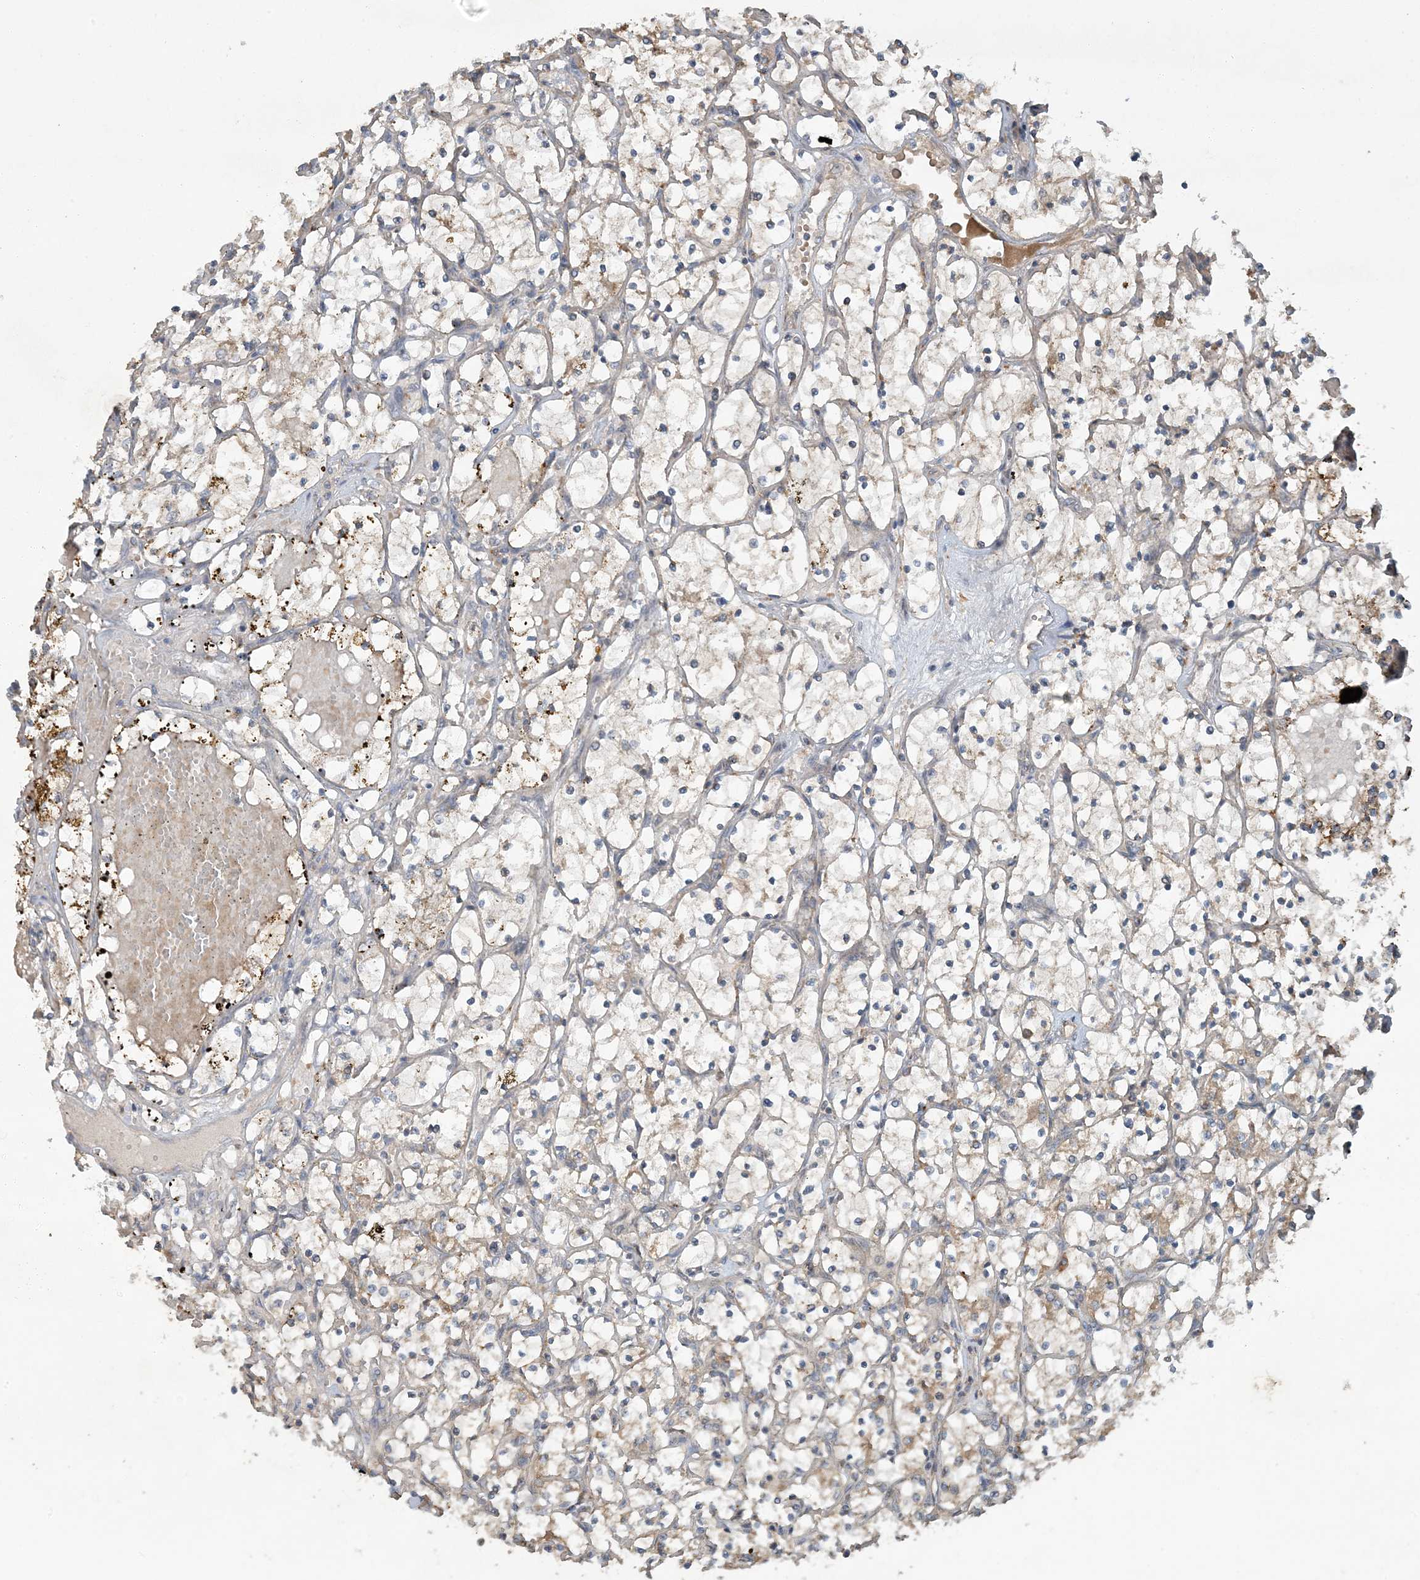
{"staining": {"intensity": "weak", "quantity": "25%-75%", "location": "cytoplasmic/membranous"}, "tissue": "renal cancer", "cell_type": "Tumor cells", "image_type": "cancer", "snomed": [{"axis": "morphology", "description": "Adenocarcinoma, NOS"}, {"axis": "topography", "description": "Kidney"}], "caption": "Protein expression analysis of human renal cancer reveals weak cytoplasmic/membranous positivity in approximately 25%-75% of tumor cells.", "gene": "LTN1", "patient": {"sex": "female", "age": 69}}